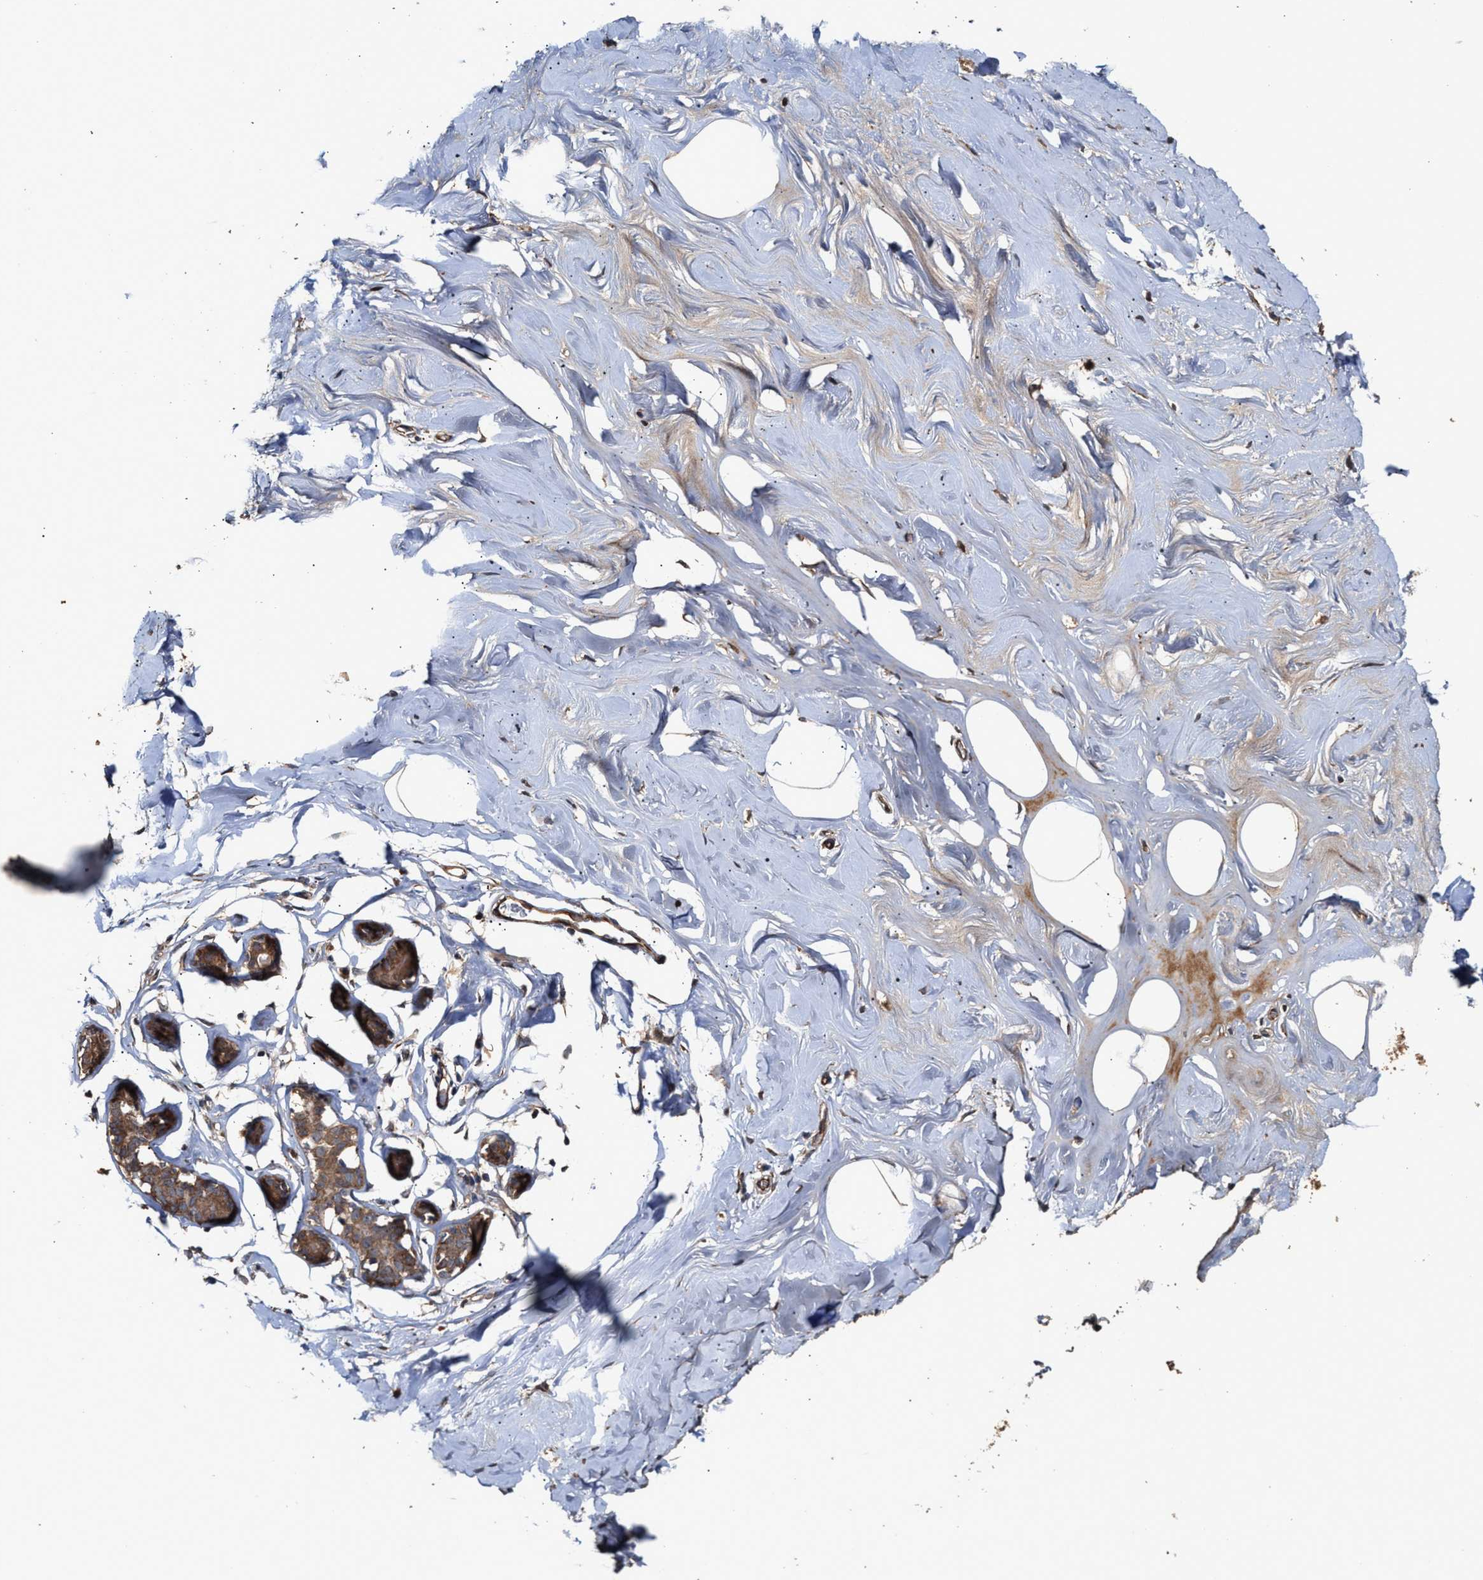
{"staining": {"intensity": "moderate", "quantity": ">75%", "location": "cytoplasmic/membranous"}, "tissue": "adipose tissue", "cell_type": "Adipocytes", "image_type": "normal", "snomed": [{"axis": "morphology", "description": "Normal tissue, NOS"}, {"axis": "morphology", "description": "Fibrosis, NOS"}, {"axis": "topography", "description": "Breast"}, {"axis": "topography", "description": "Adipose tissue"}], "caption": "A brown stain highlights moderate cytoplasmic/membranous positivity of a protein in adipocytes of normal human adipose tissue.", "gene": "ZNHIT6", "patient": {"sex": "female", "age": 39}}